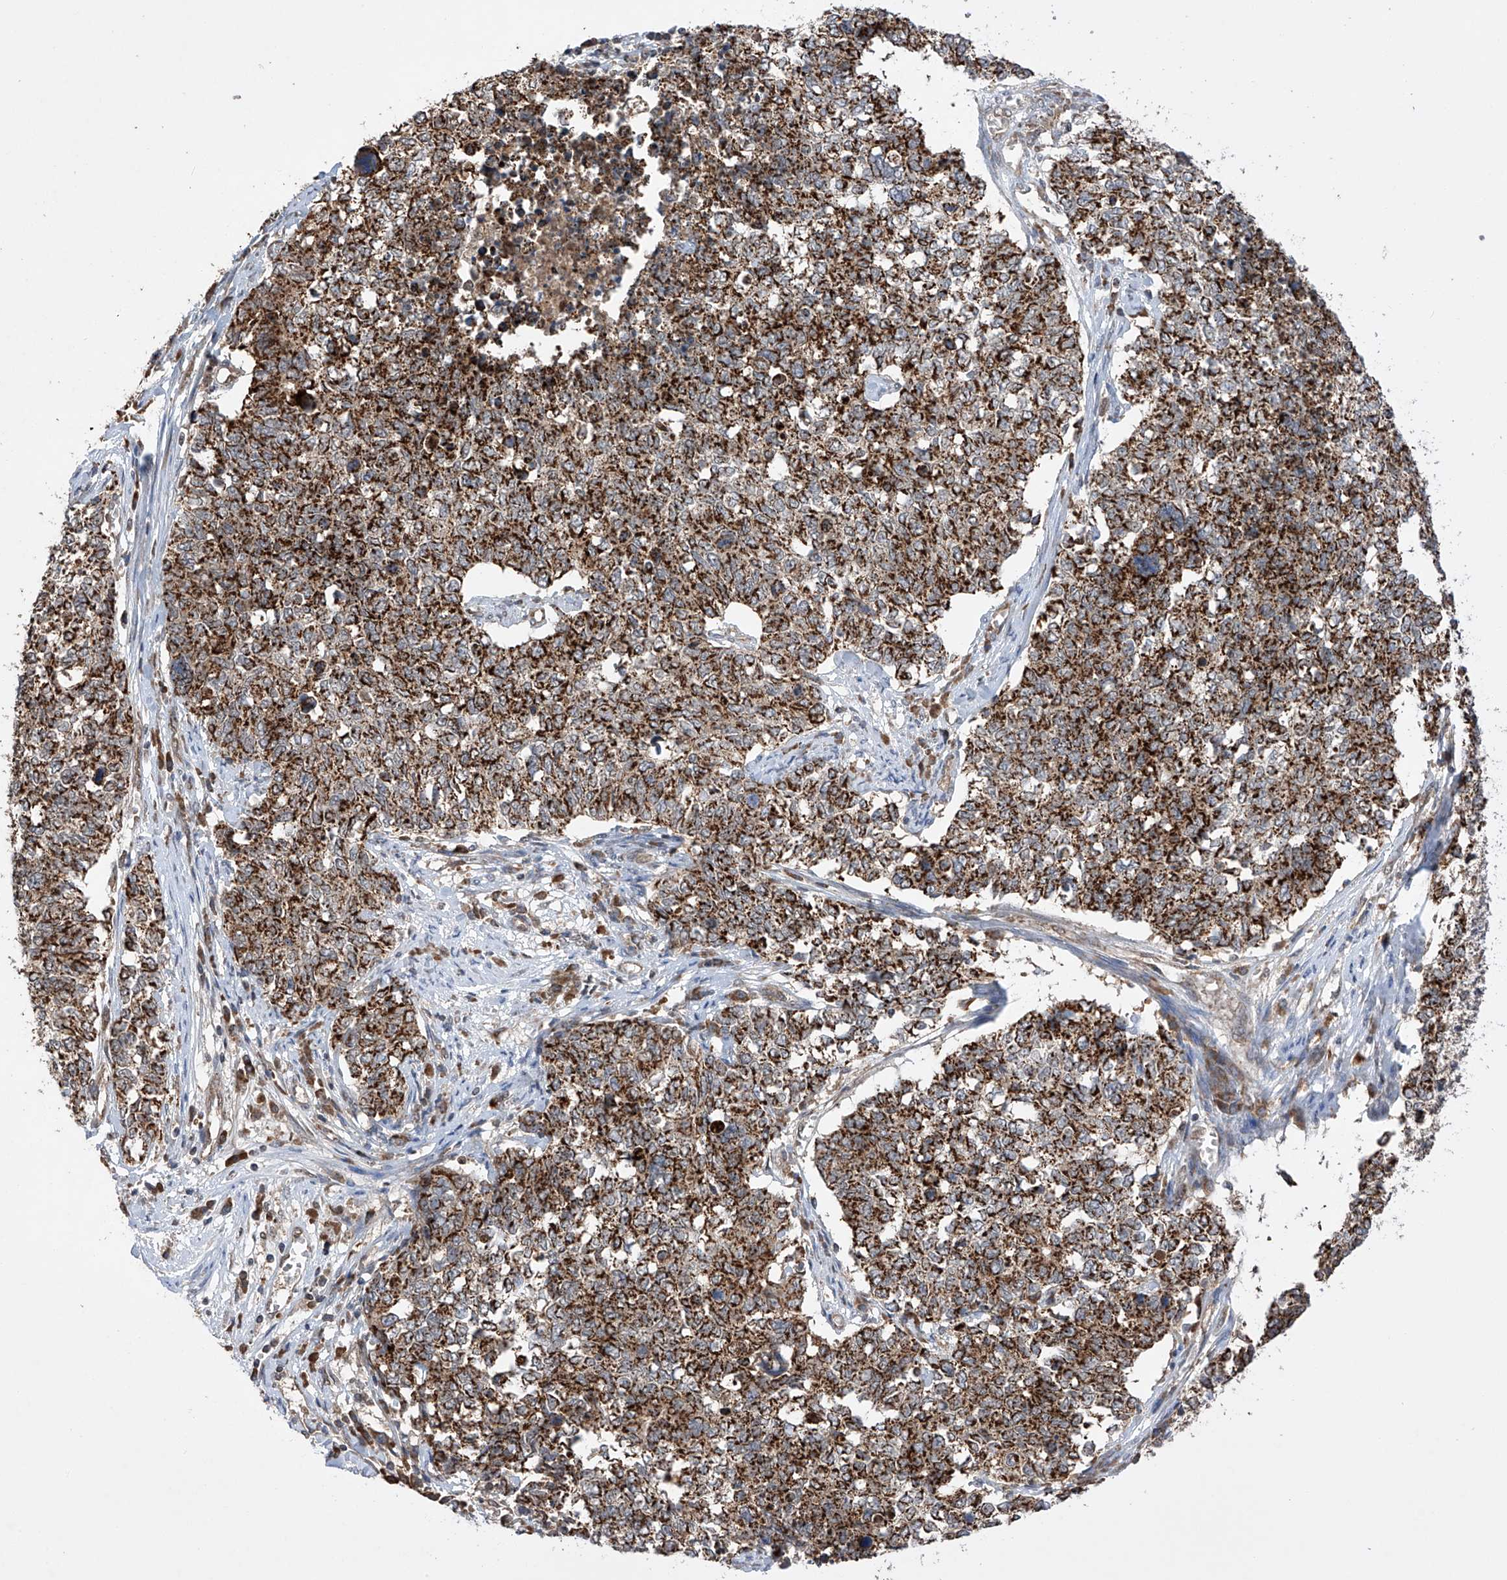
{"staining": {"intensity": "strong", "quantity": ">75%", "location": "cytoplasmic/membranous"}, "tissue": "cervical cancer", "cell_type": "Tumor cells", "image_type": "cancer", "snomed": [{"axis": "morphology", "description": "Squamous cell carcinoma, NOS"}, {"axis": "topography", "description": "Cervix"}], "caption": "A photomicrograph of human cervical cancer (squamous cell carcinoma) stained for a protein exhibits strong cytoplasmic/membranous brown staining in tumor cells.", "gene": "SDHAF4", "patient": {"sex": "female", "age": 63}}